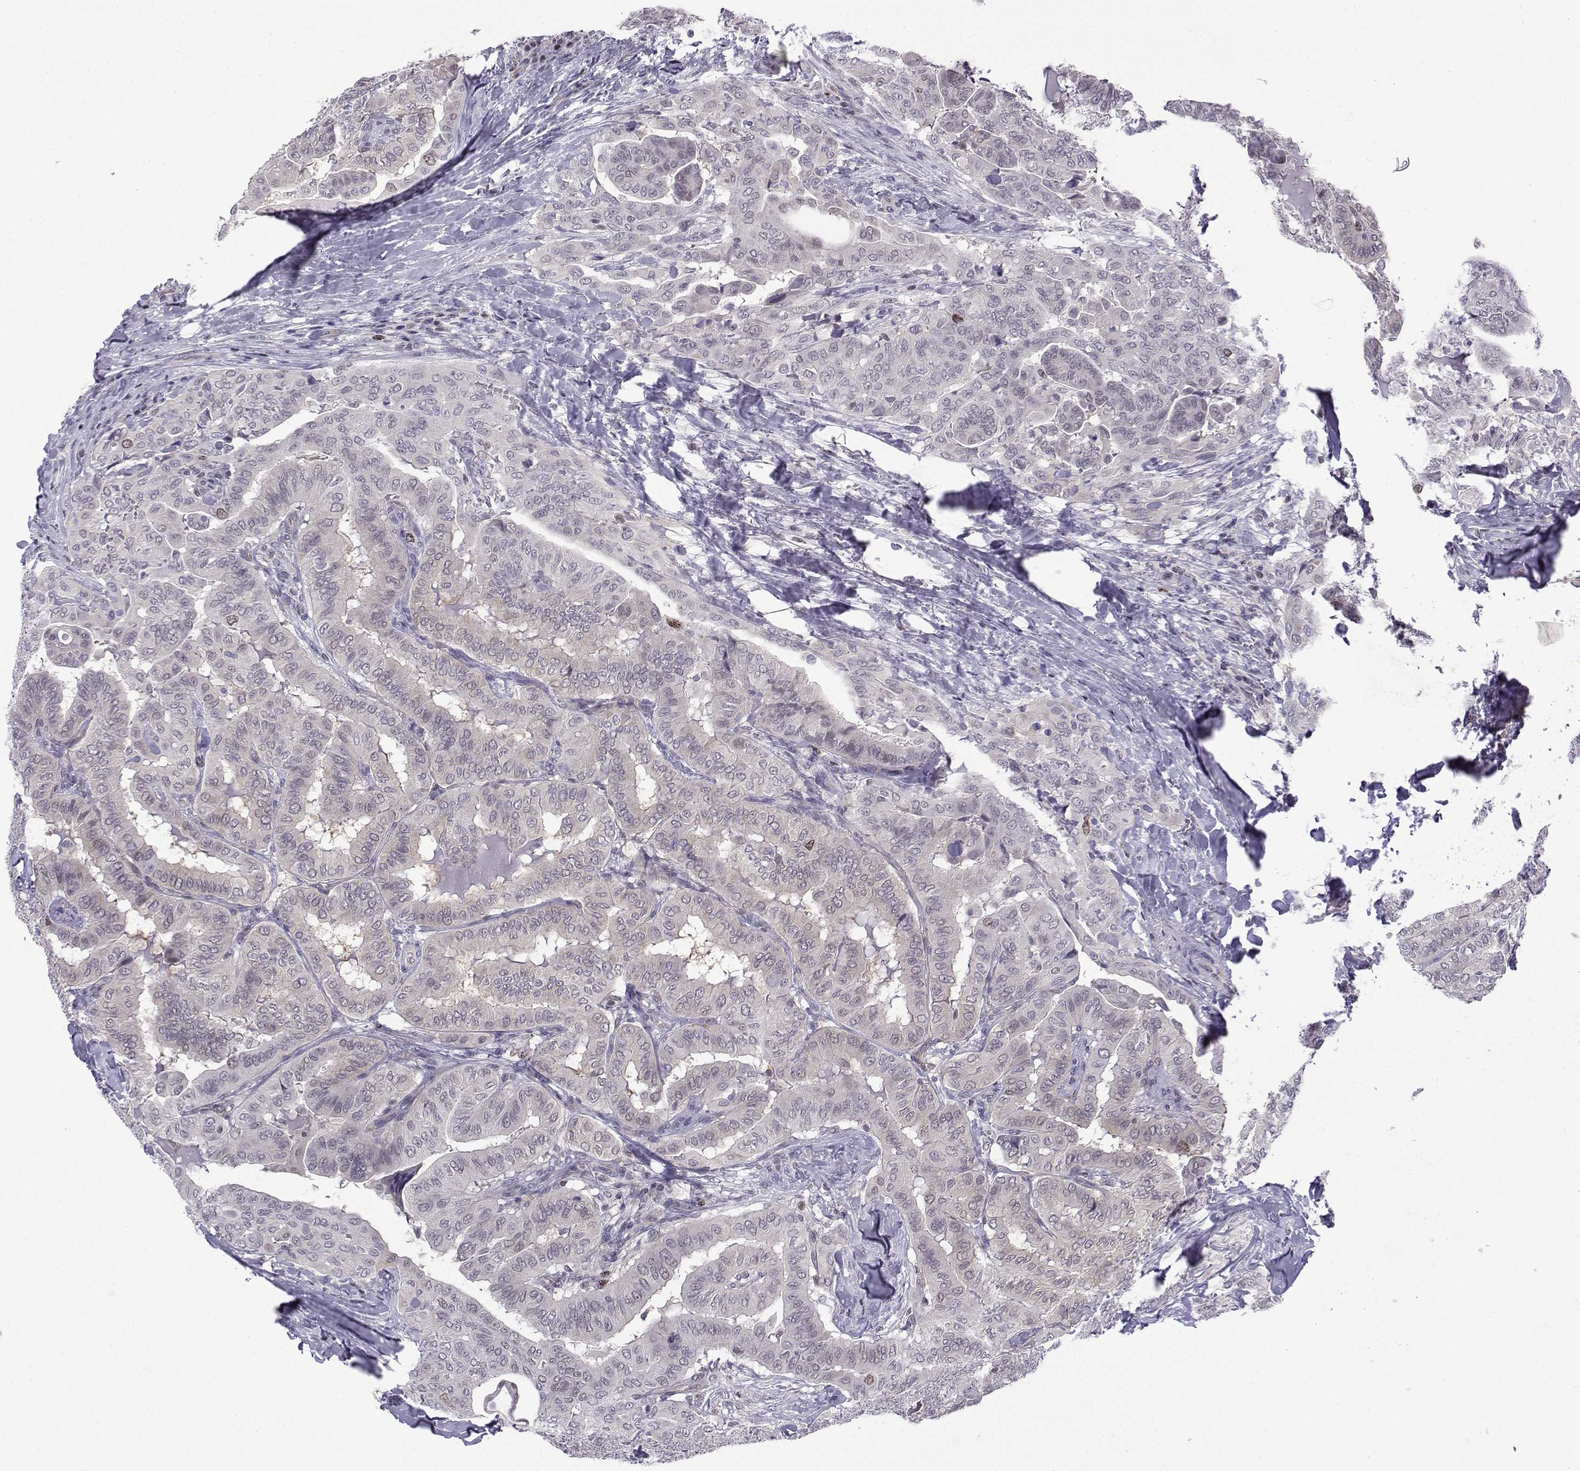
{"staining": {"intensity": "weak", "quantity": "<25%", "location": "cytoplasmic/membranous,nuclear"}, "tissue": "thyroid cancer", "cell_type": "Tumor cells", "image_type": "cancer", "snomed": [{"axis": "morphology", "description": "Papillary adenocarcinoma, NOS"}, {"axis": "topography", "description": "Thyroid gland"}], "caption": "This is an immunohistochemistry (IHC) micrograph of human thyroid papillary adenocarcinoma. There is no positivity in tumor cells.", "gene": "INCENP", "patient": {"sex": "female", "age": 68}}